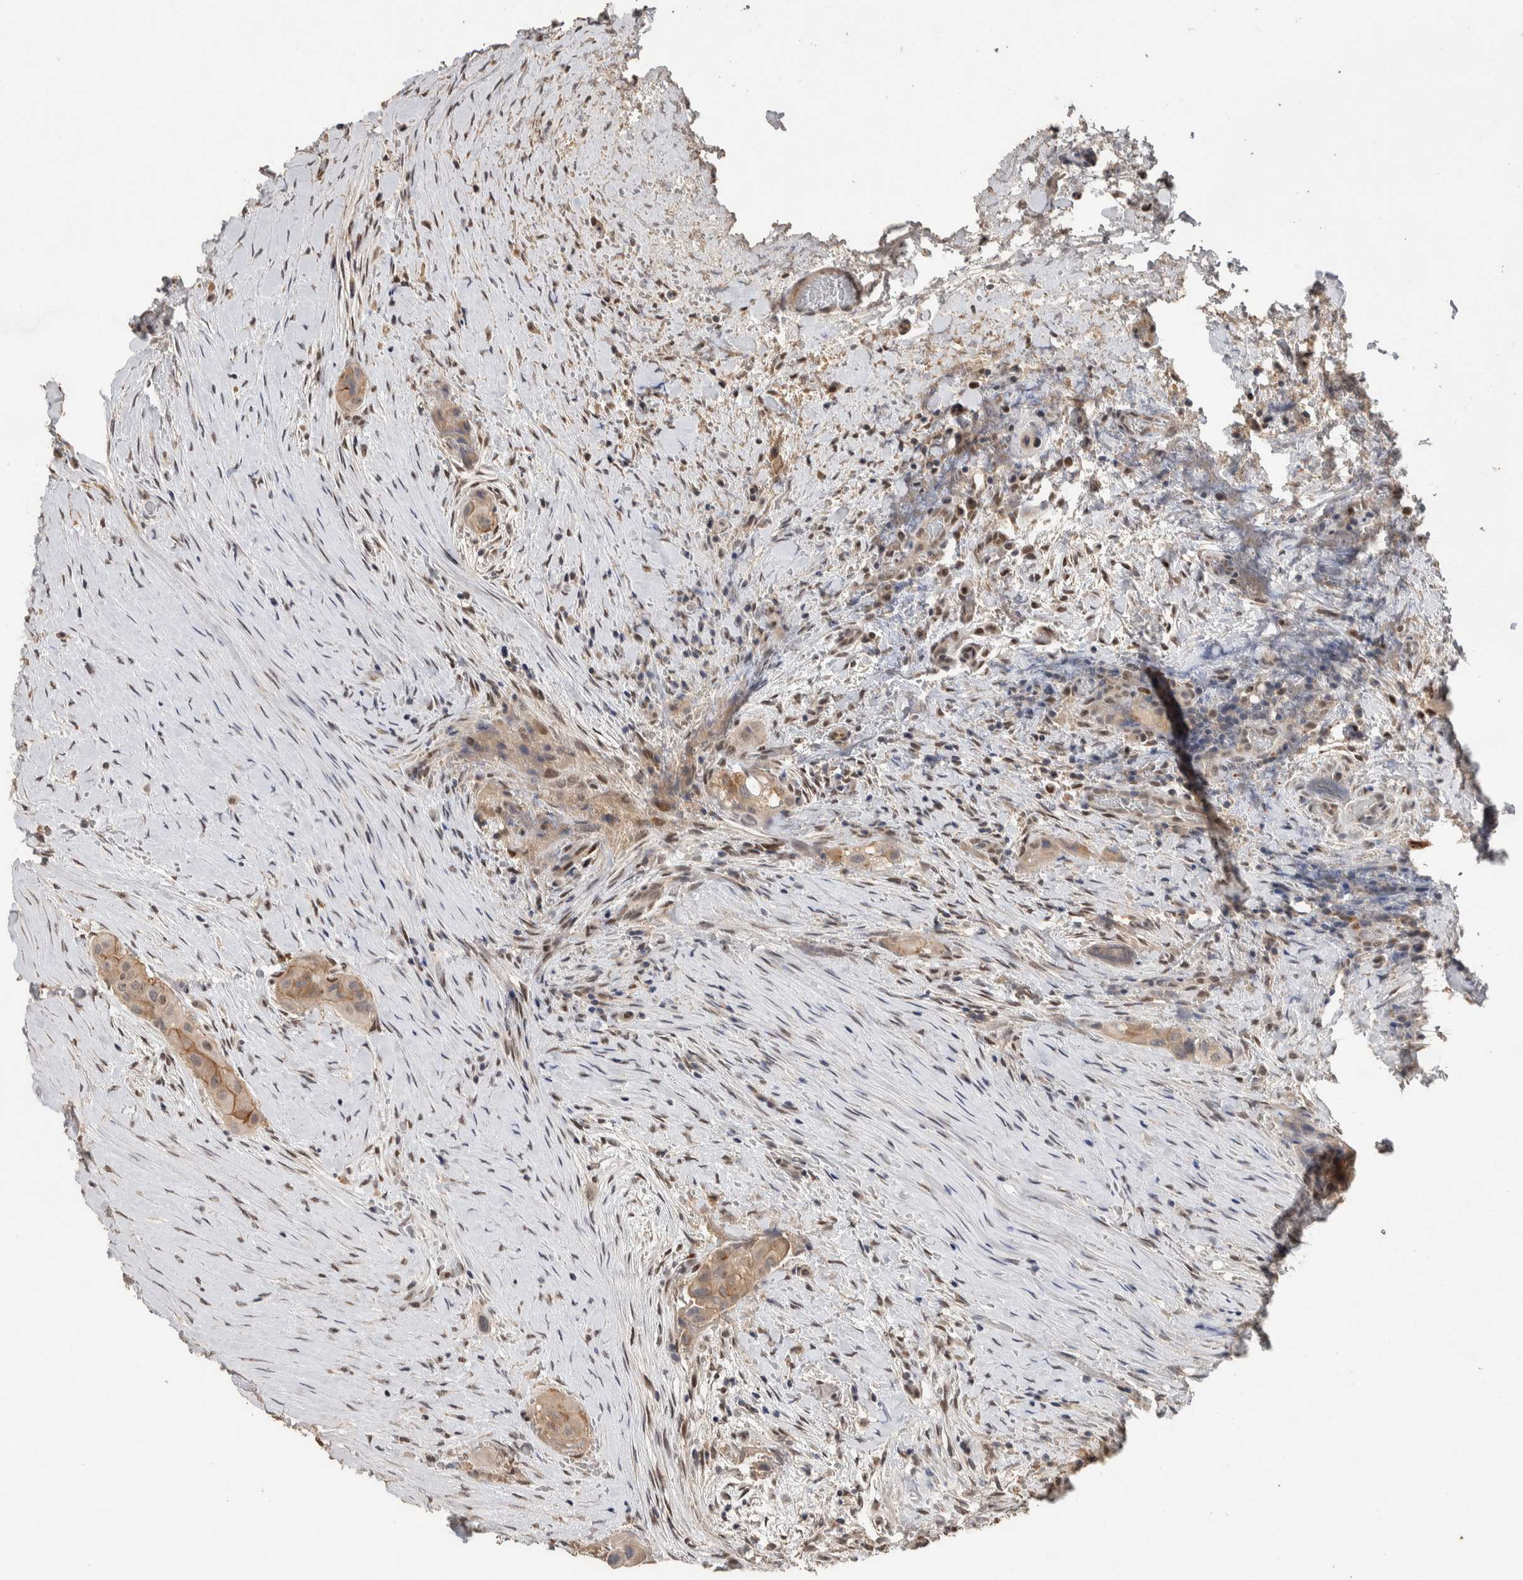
{"staining": {"intensity": "weak", "quantity": ">75%", "location": "cytoplasmic/membranous"}, "tissue": "thyroid cancer", "cell_type": "Tumor cells", "image_type": "cancer", "snomed": [{"axis": "morphology", "description": "Papillary adenocarcinoma, NOS"}, {"axis": "topography", "description": "Thyroid gland"}], "caption": "Thyroid papillary adenocarcinoma stained with immunohistochemistry demonstrates weak cytoplasmic/membranous expression in approximately >75% of tumor cells.", "gene": "CYSRT1", "patient": {"sex": "female", "age": 59}}